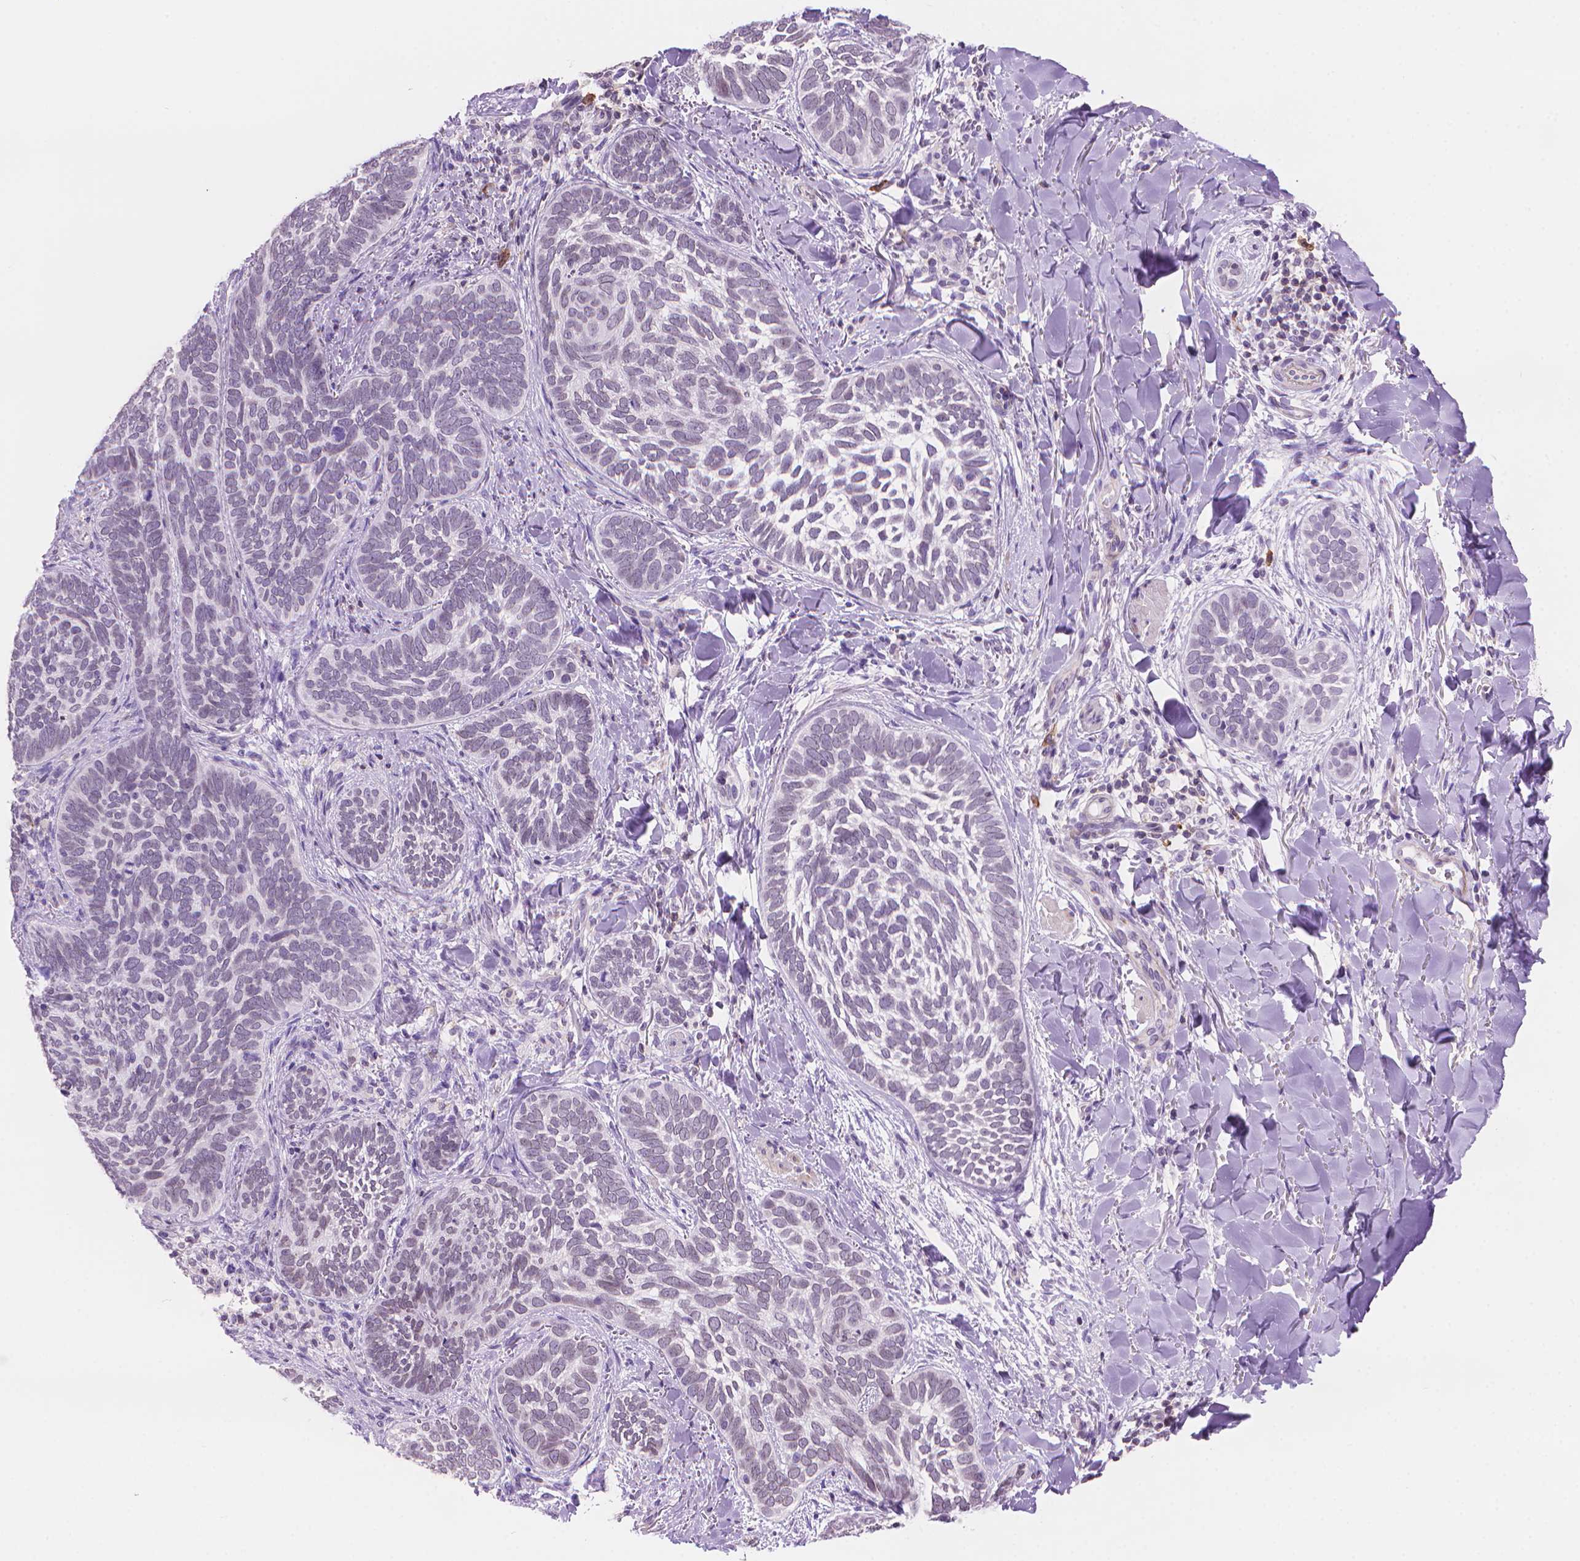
{"staining": {"intensity": "negative", "quantity": "none", "location": "none"}, "tissue": "skin cancer", "cell_type": "Tumor cells", "image_type": "cancer", "snomed": [{"axis": "morphology", "description": "Normal tissue, NOS"}, {"axis": "morphology", "description": "Basal cell carcinoma"}, {"axis": "topography", "description": "Skin"}], "caption": "High magnification brightfield microscopy of skin cancer (basal cell carcinoma) stained with DAB (3,3'-diaminobenzidine) (brown) and counterstained with hematoxylin (blue): tumor cells show no significant expression. Brightfield microscopy of IHC stained with DAB (brown) and hematoxylin (blue), captured at high magnification.", "gene": "TMEM184A", "patient": {"sex": "male", "age": 46}}